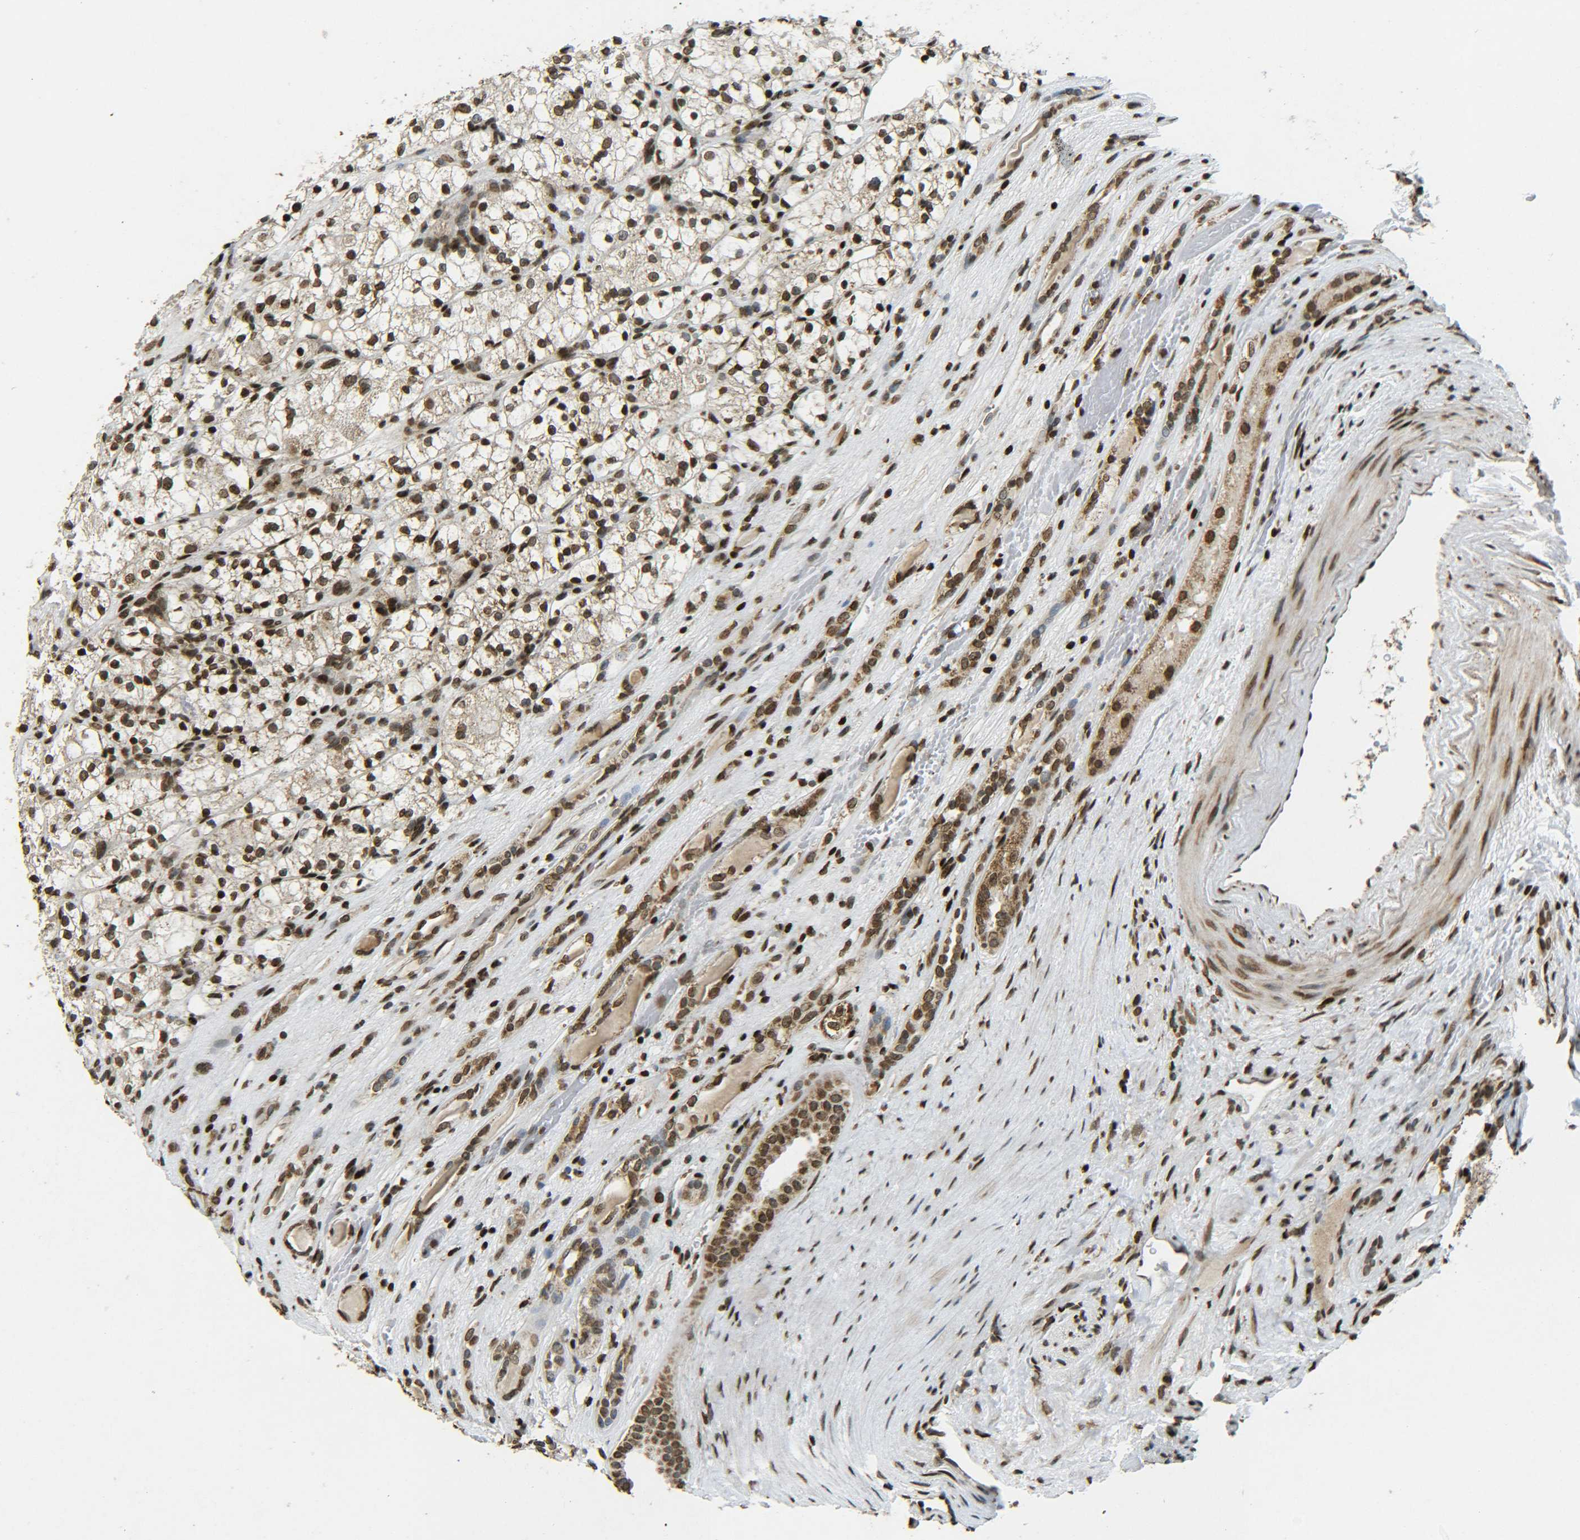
{"staining": {"intensity": "strong", "quantity": ">75%", "location": "cytoplasmic/membranous,nuclear"}, "tissue": "renal cancer", "cell_type": "Tumor cells", "image_type": "cancer", "snomed": [{"axis": "morphology", "description": "Adenocarcinoma, NOS"}, {"axis": "topography", "description": "Kidney"}], "caption": "This photomicrograph shows immunohistochemistry (IHC) staining of renal cancer (adenocarcinoma), with high strong cytoplasmic/membranous and nuclear staining in about >75% of tumor cells.", "gene": "NEUROG2", "patient": {"sex": "female", "age": 60}}